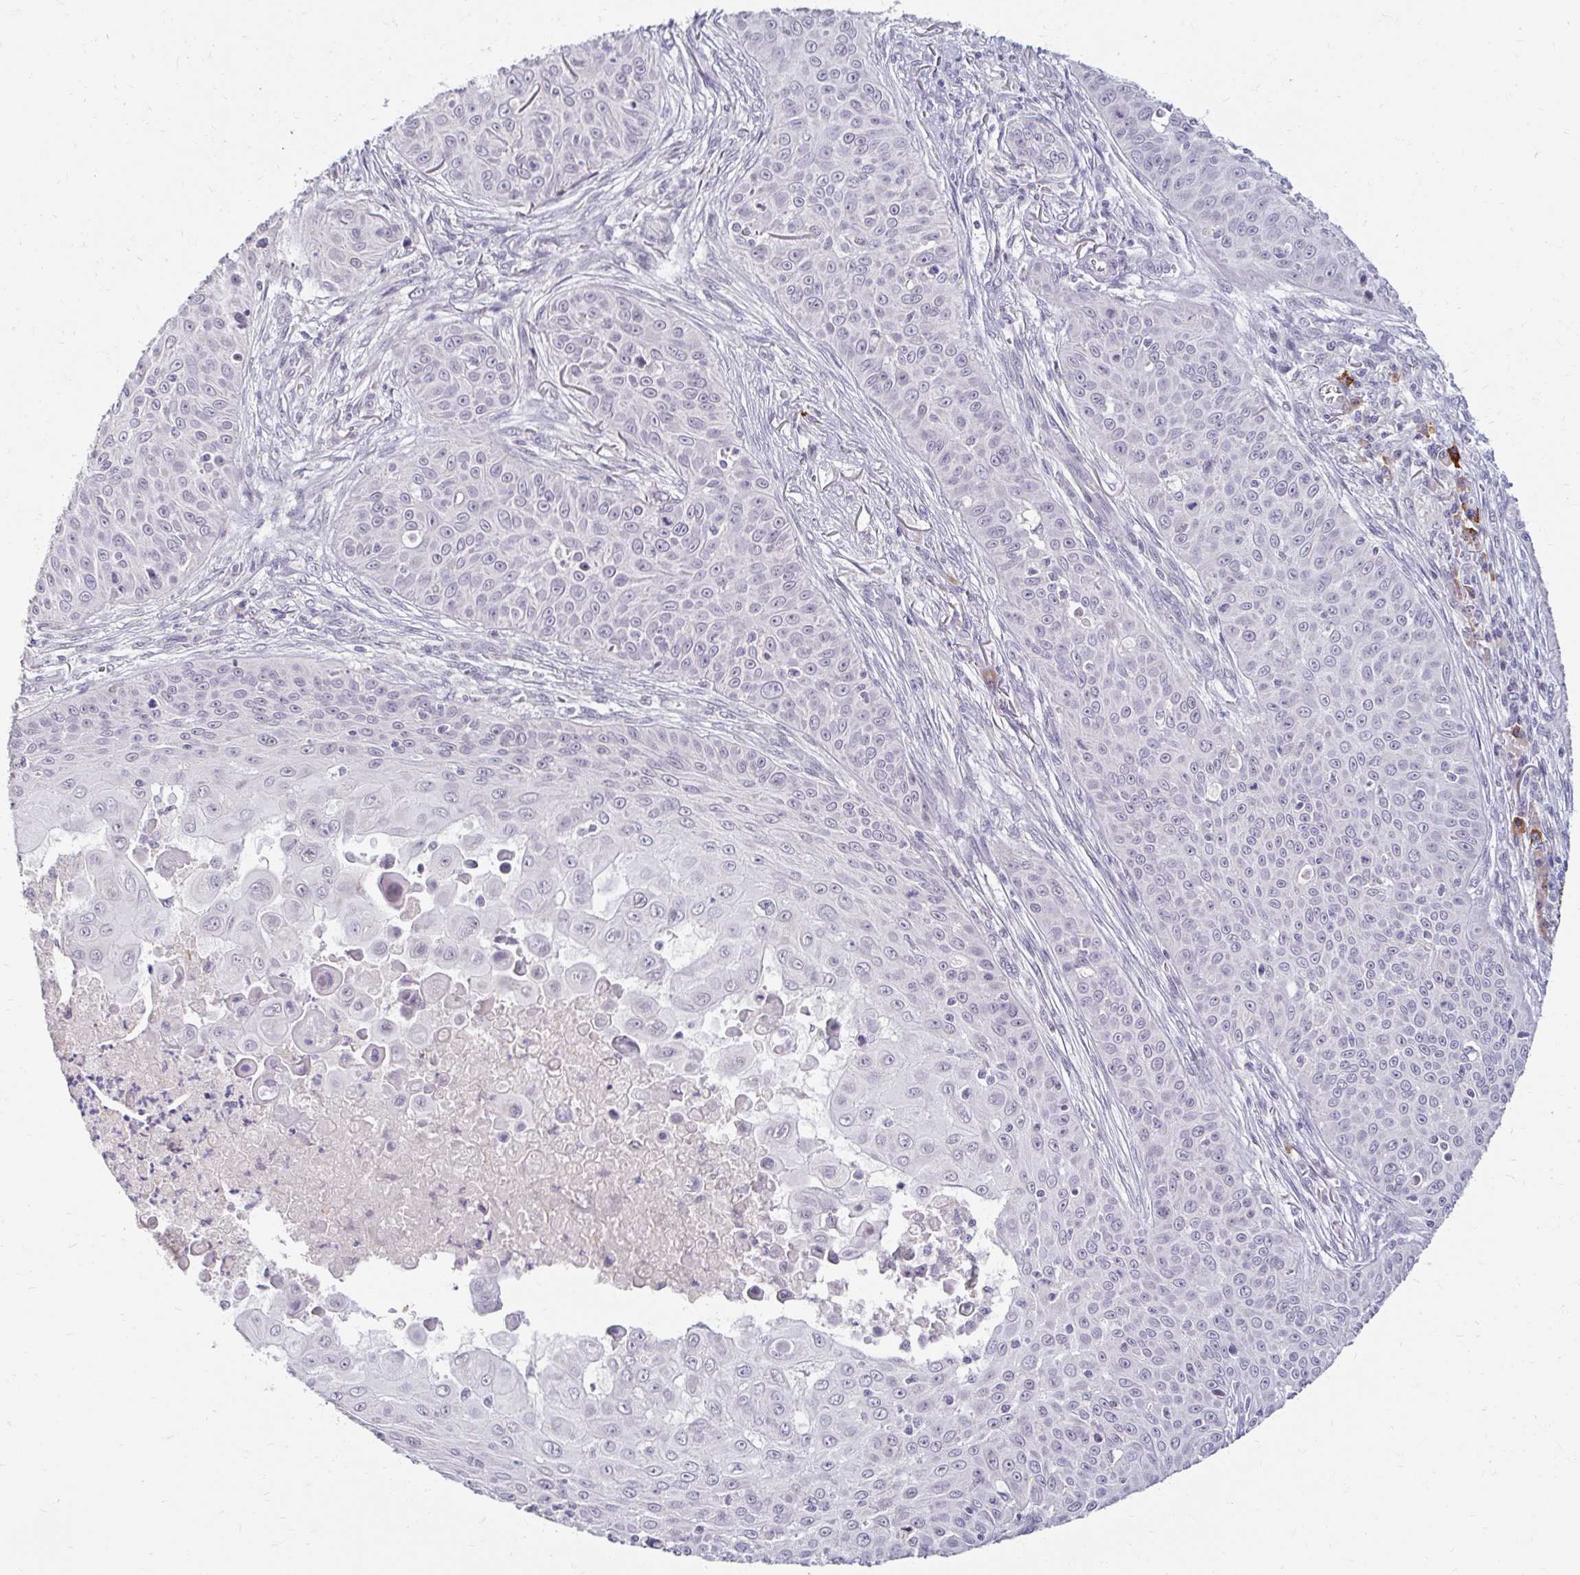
{"staining": {"intensity": "negative", "quantity": "none", "location": "none"}, "tissue": "skin cancer", "cell_type": "Tumor cells", "image_type": "cancer", "snomed": [{"axis": "morphology", "description": "Squamous cell carcinoma, NOS"}, {"axis": "topography", "description": "Skin"}], "caption": "Protein analysis of squamous cell carcinoma (skin) reveals no significant positivity in tumor cells.", "gene": "DDN", "patient": {"sex": "male", "age": 82}}